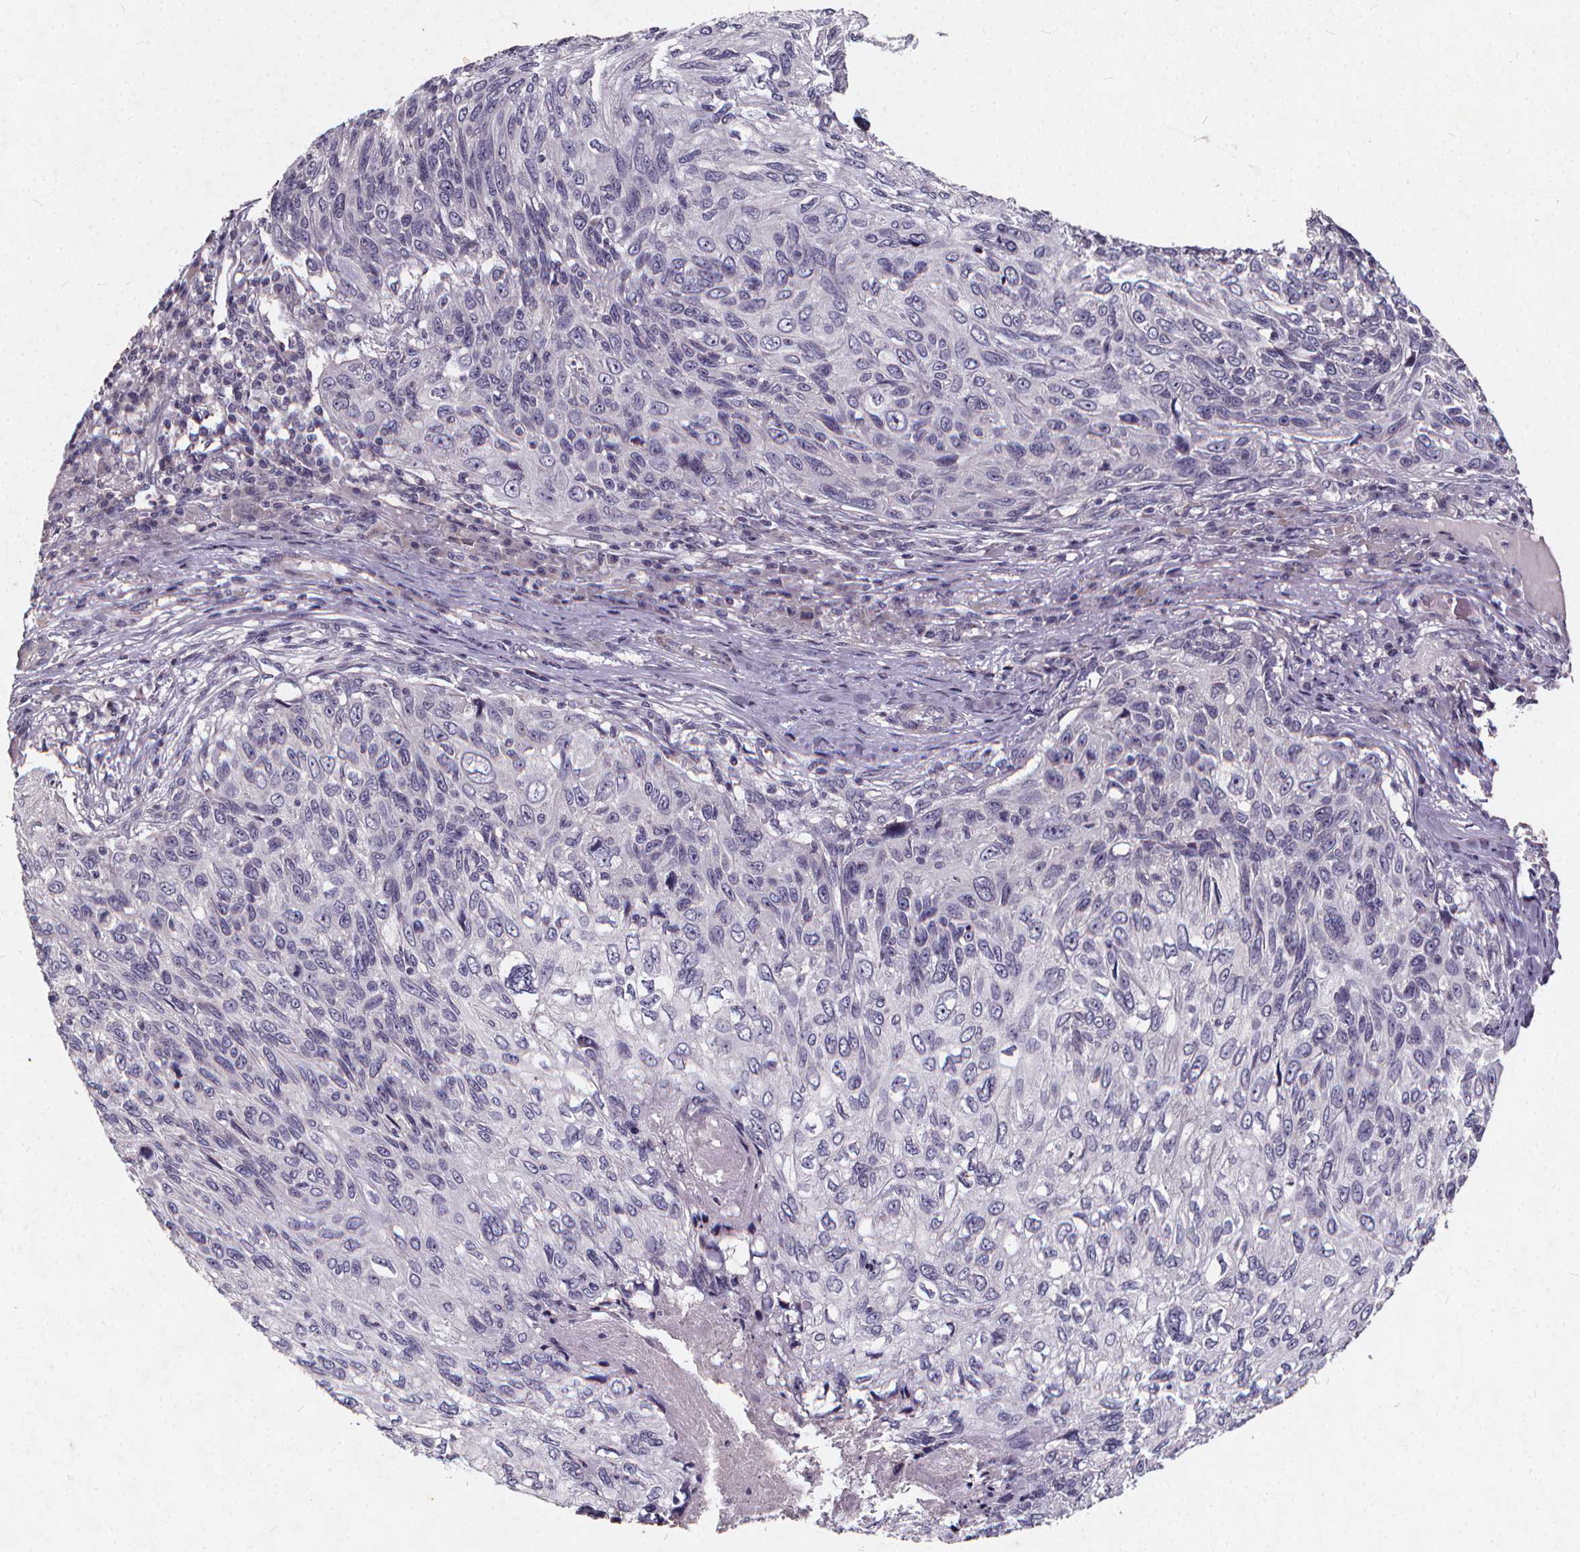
{"staining": {"intensity": "negative", "quantity": "none", "location": "none"}, "tissue": "skin cancer", "cell_type": "Tumor cells", "image_type": "cancer", "snomed": [{"axis": "morphology", "description": "Squamous cell carcinoma, NOS"}, {"axis": "topography", "description": "Skin"}], "caption": "Immunohistochemical staining of human squamous cell carcinoma (skin) displays no significant positivity in tumor cells.", "gene": "TSPAN14", "patient": {"sex": "male", "age": 92}}